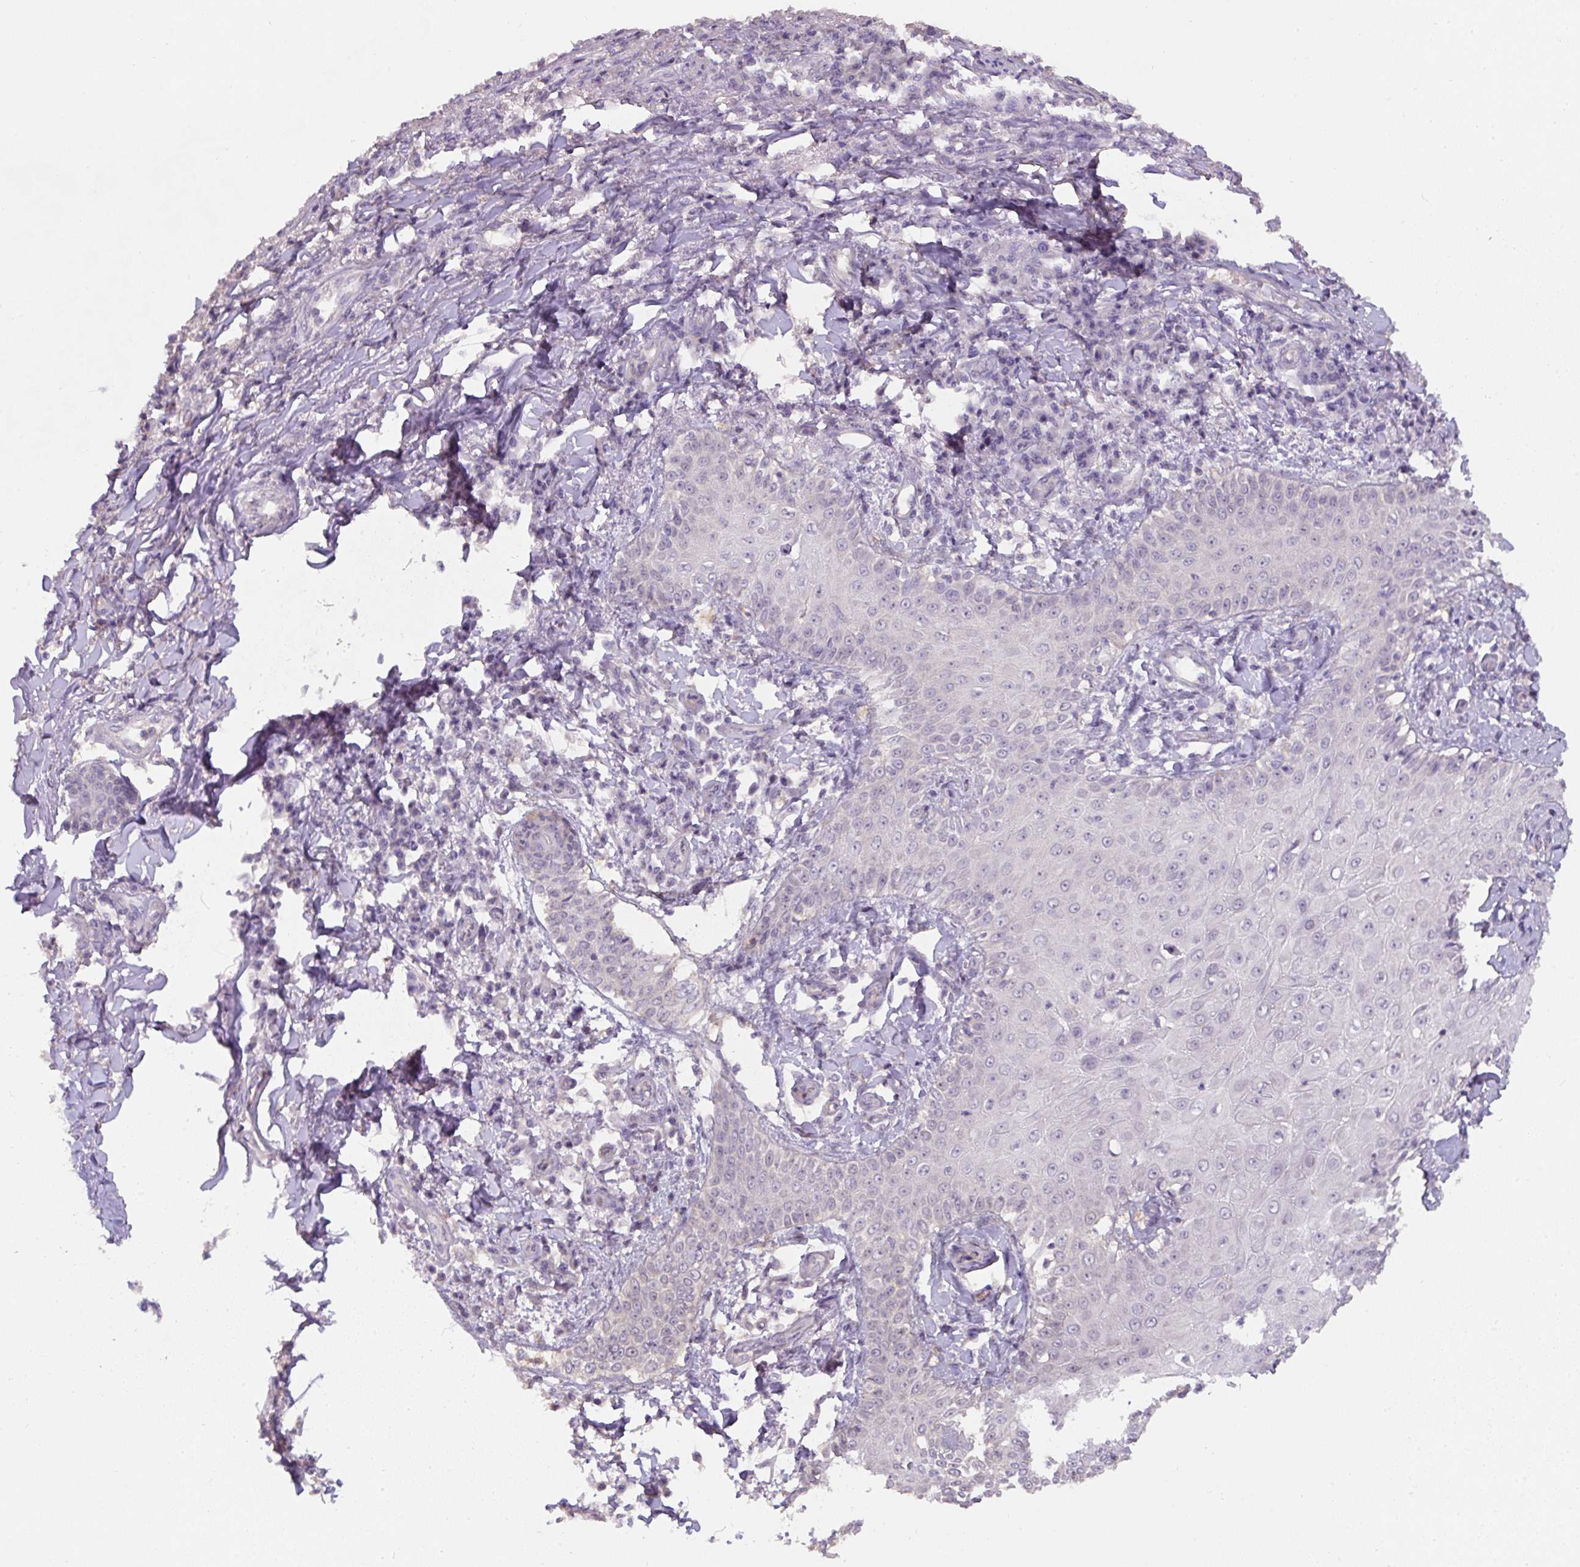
{"staining": {"intensity": "negative", "quantity": "none", "location": "none"}, "tissue": "skin cancer", "cell_type": "Tumor cells", "image_type": "cancer", "snomed": [{"axis": "morphology", "description": "Squamous cell carcinoma, NOS"}, {"axis": "topography", "description": "Skin"}], "caption": "An immunohistochemistry (IHC) image of skin cancer is shown. There is no staining in tumor cells of skin cancer.", "gene": "ST13", "patient": {"sex": "male", "age": 70}}